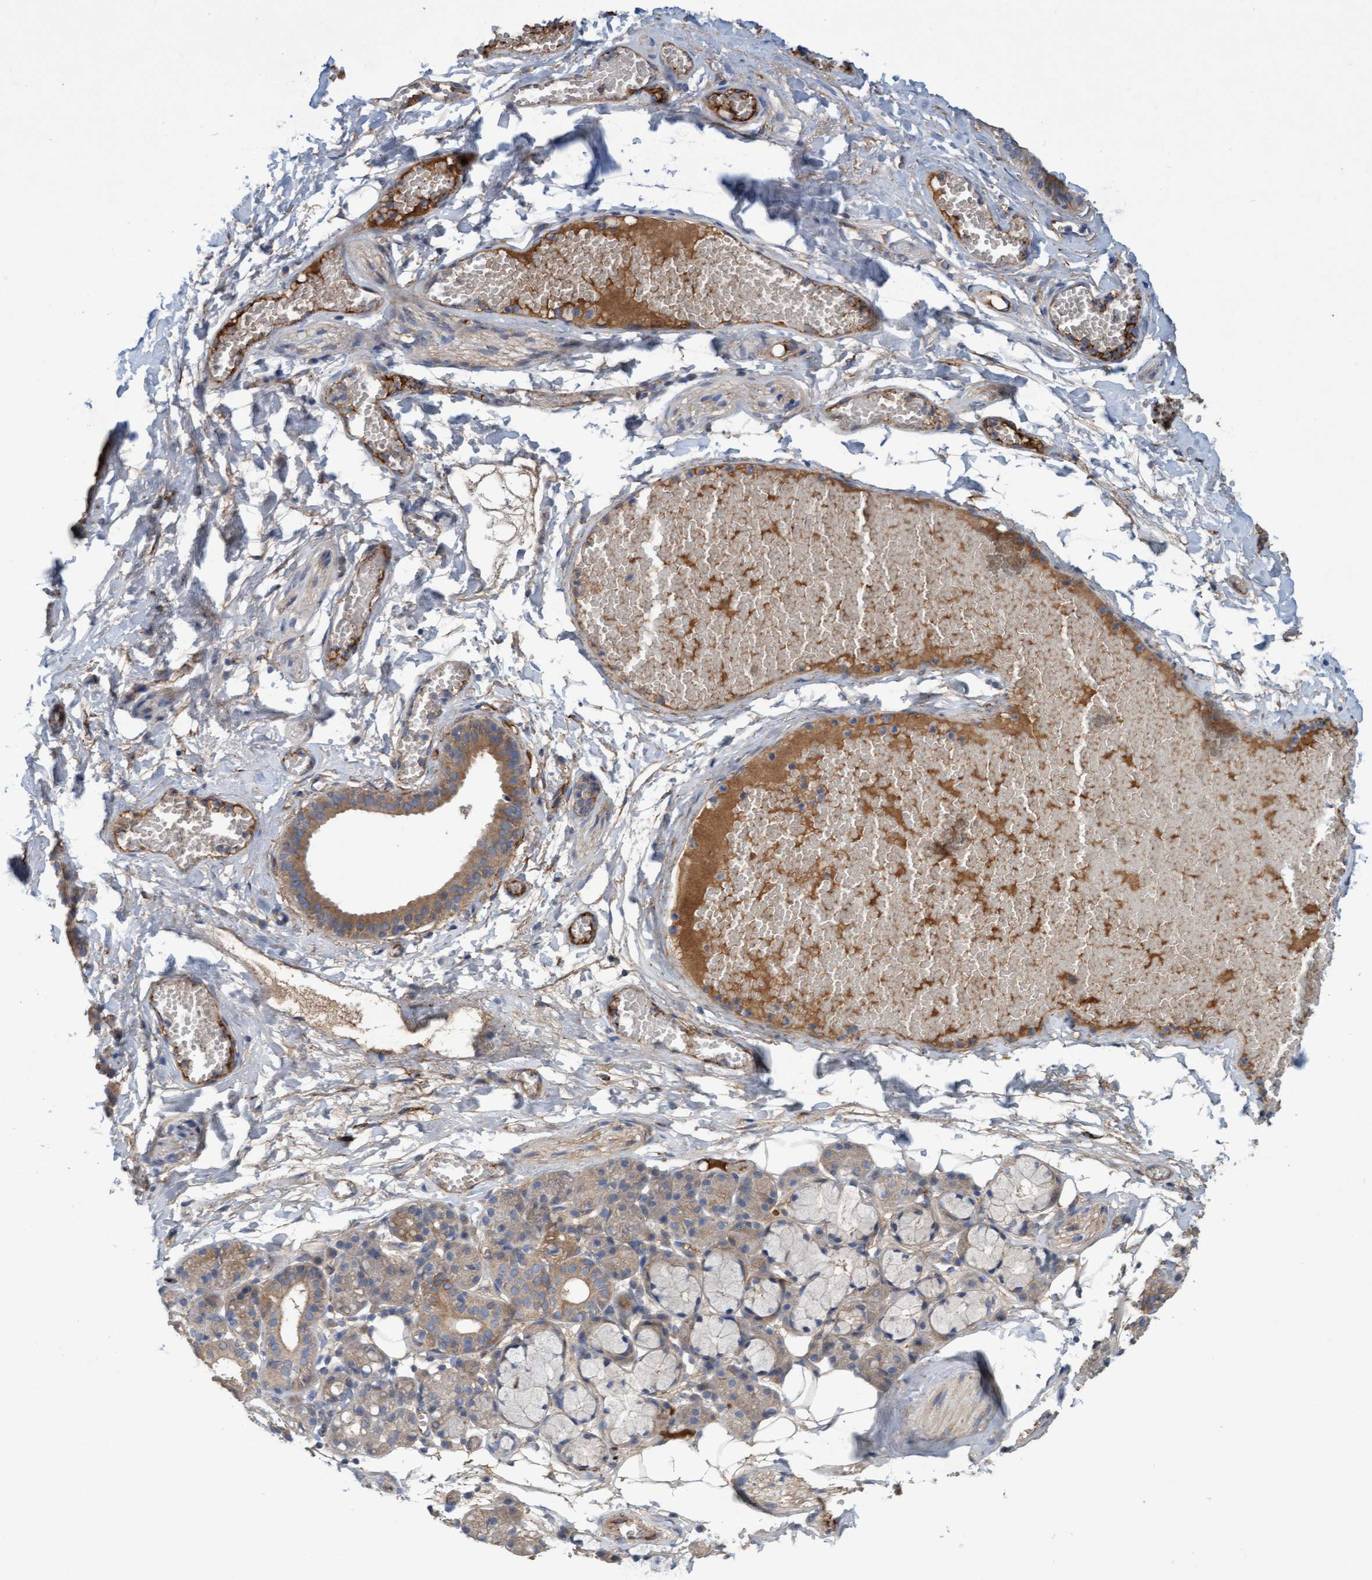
{"staining": {"intensity": "weak", "quantity": "<25%", "location": "cytoplasmic/membranous"}, "tissue": "salivary gland", "cell_type": "Glandular cells", "image_type": "normal", "snomed": [{"axis": "morphology", "description": "Normal tissue, NOS"}, {"axis": "topography", "description": "Salivary gland"}], "caption": "The immunohistochemistry photomicrograph has no significant positivity in glandular cells of salivary gland. (Immunohistochemistry, brightfield microscopy, high magnification).", "gene": "DDHD2", "patient": {"sex": "male", "age": 63}}